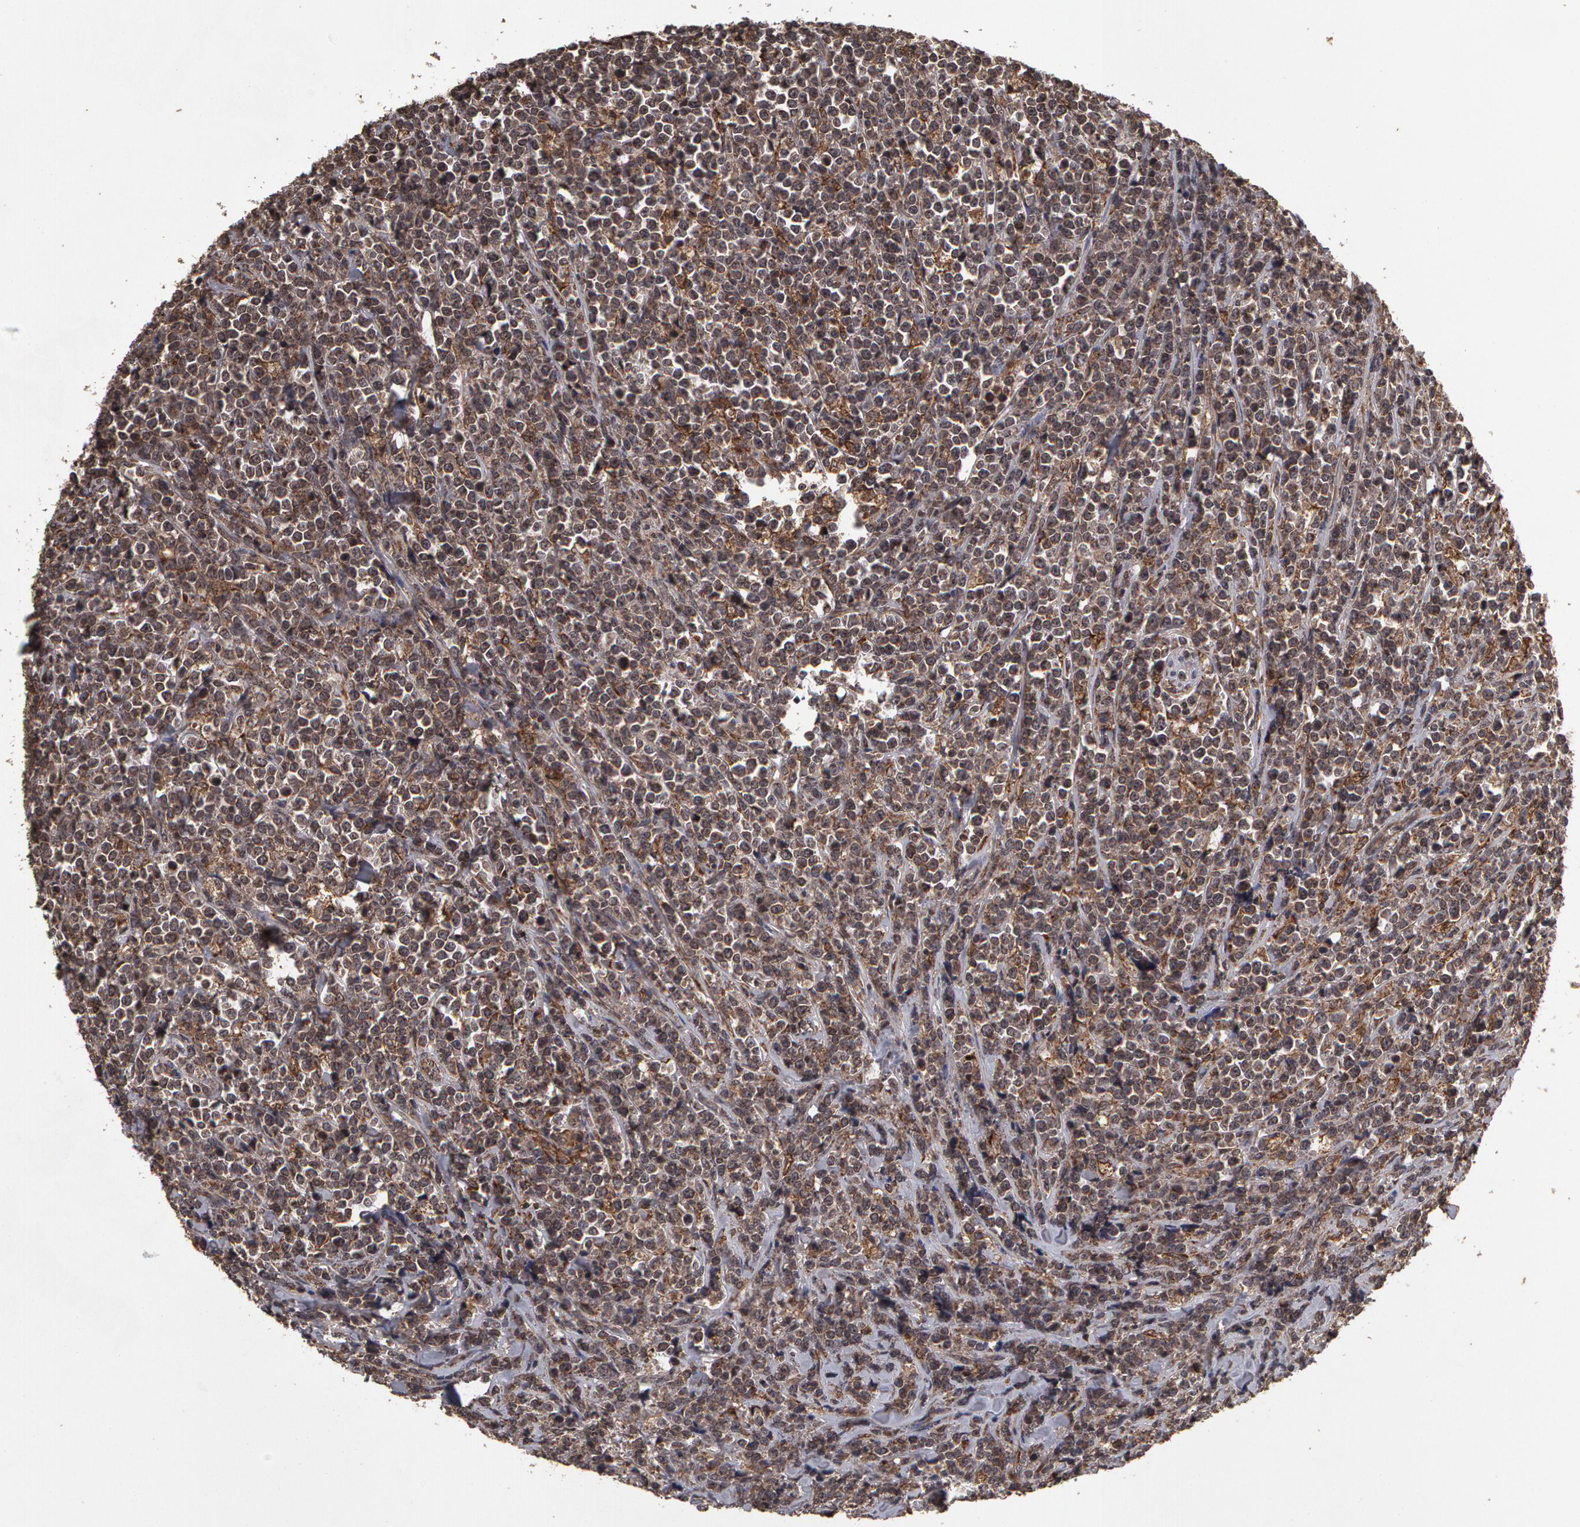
{"staining": {"intensity": "weak", "quantity": "25%-75%", "location": "cytoplasmic/membranous"}, "tissue": "lymphoma", "cell_type": "Tumor cells", "image_type": "cancer", "snomed": [{"axis": "morphology", "description": "Malignant lymphoma, non-Hodgkin's type, High grade"}, {"axis": "topography", "description": "Small intestine"}, {"axis": "topography", "description": "Colon"}], "caption": "Protein analysis of lymphoma tissue shows weak cytoplasmic/membranous expression in approximately 25%-75% of tumor cells.", "gene": "CALR", "patient": {"sex": "male", "age": 8}}